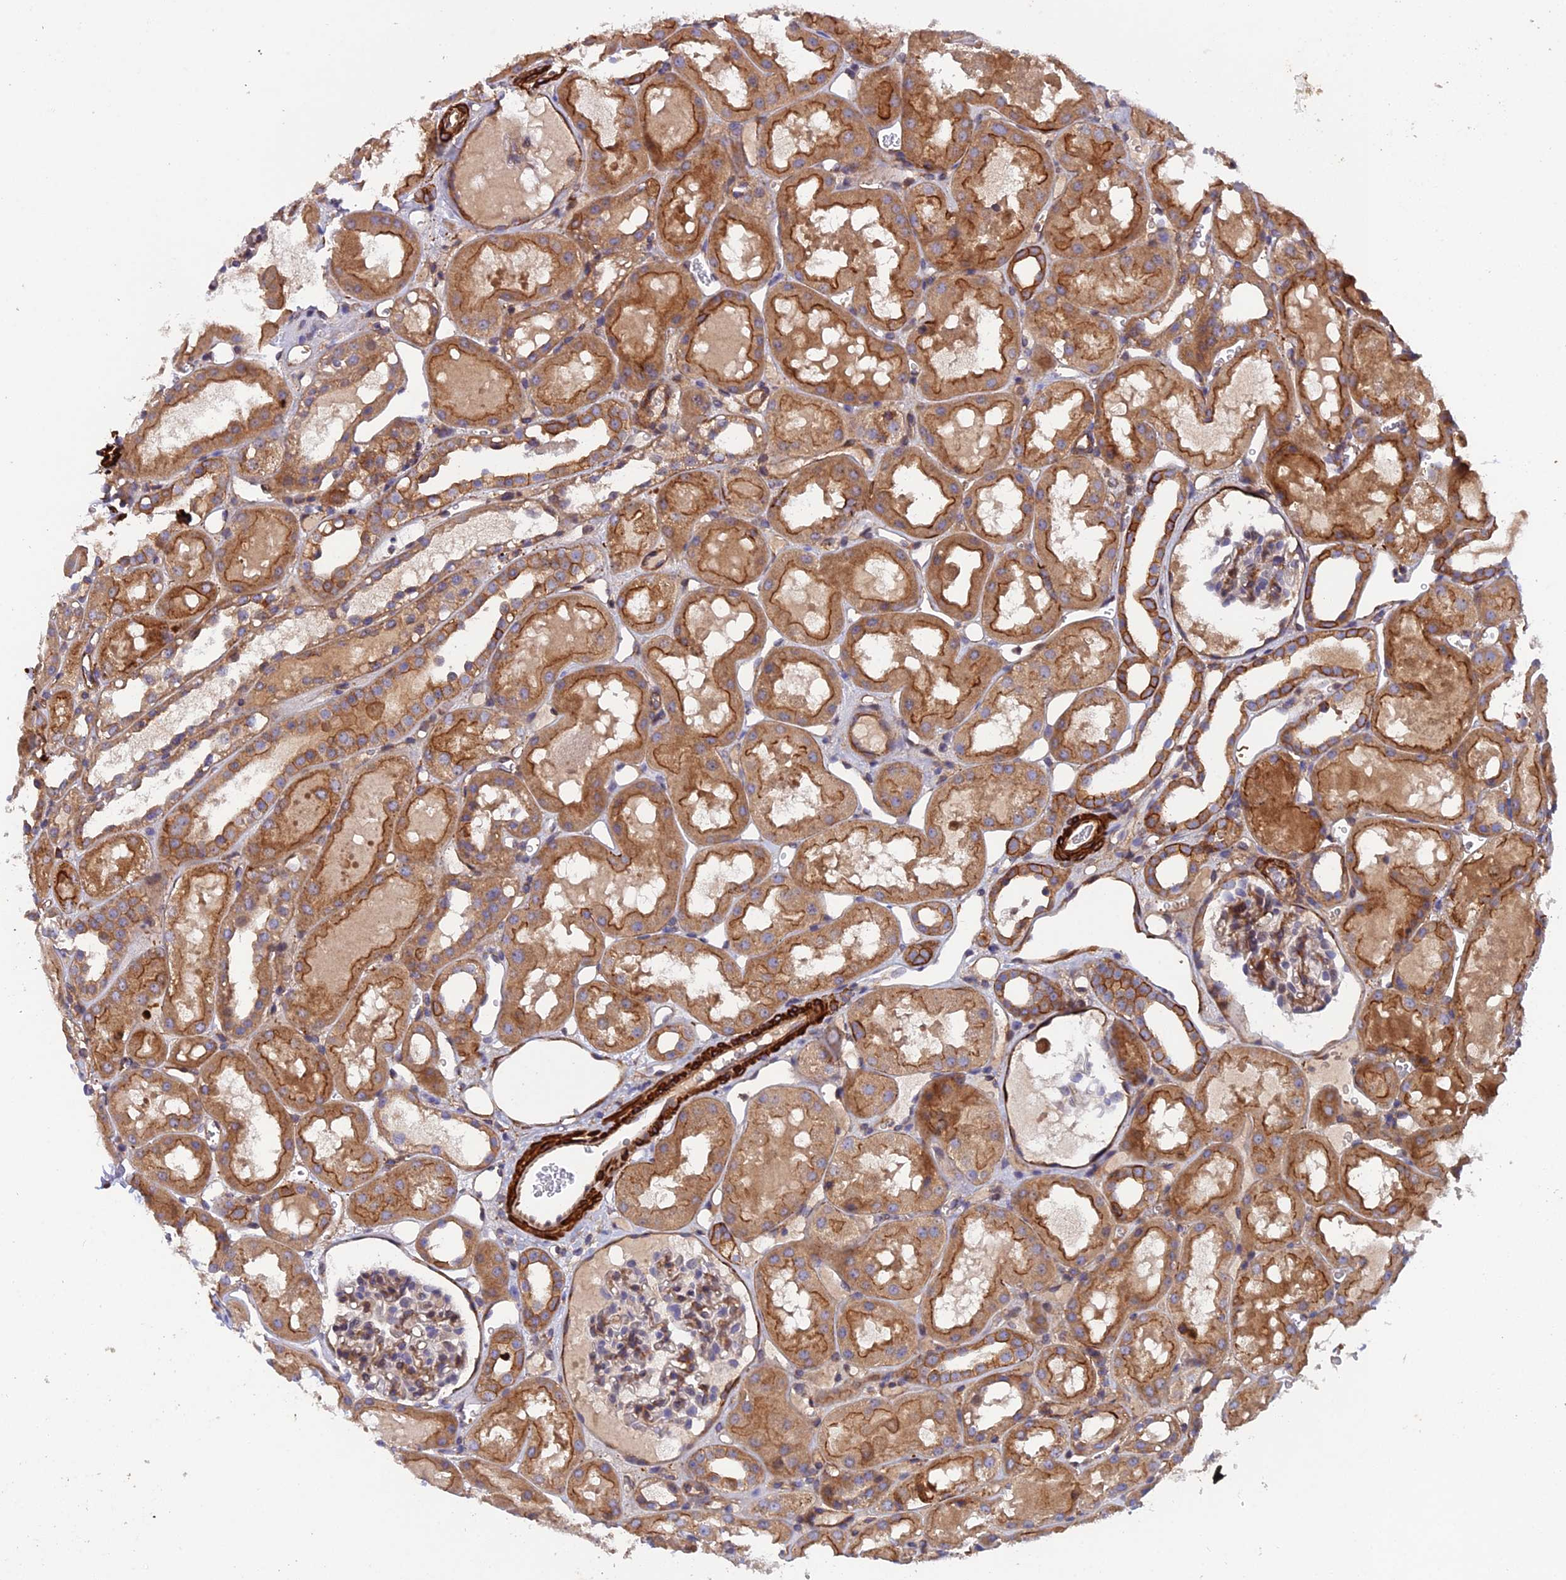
{"staining": {"intensity": "moderate", "quantity": "25%-75%", "location": "cytoplasmic/membranous"}, "tissue": "kidney", "cell_type": "Cells in glomeruli", "image_type": "normal", "snomed": [{"axis": "morphology", "description": "Normal tissue, NOS"}, {"axis": "topography", "description": "Kidney"}, {"axis": "topography", "description": "Urinary bladder"}], "caption": "Protein analysis of normal kidney reveals moderate cytoplasmic/membranous staining in approximately 25%-75% of cells in glomeruli. (Stains: DAB in brown, nuclei in blue, Microscopy: brightfield microscopy at high magnification).", "gene": "RALGAPA2", "patient": {"sex": "male", "age": 16}}